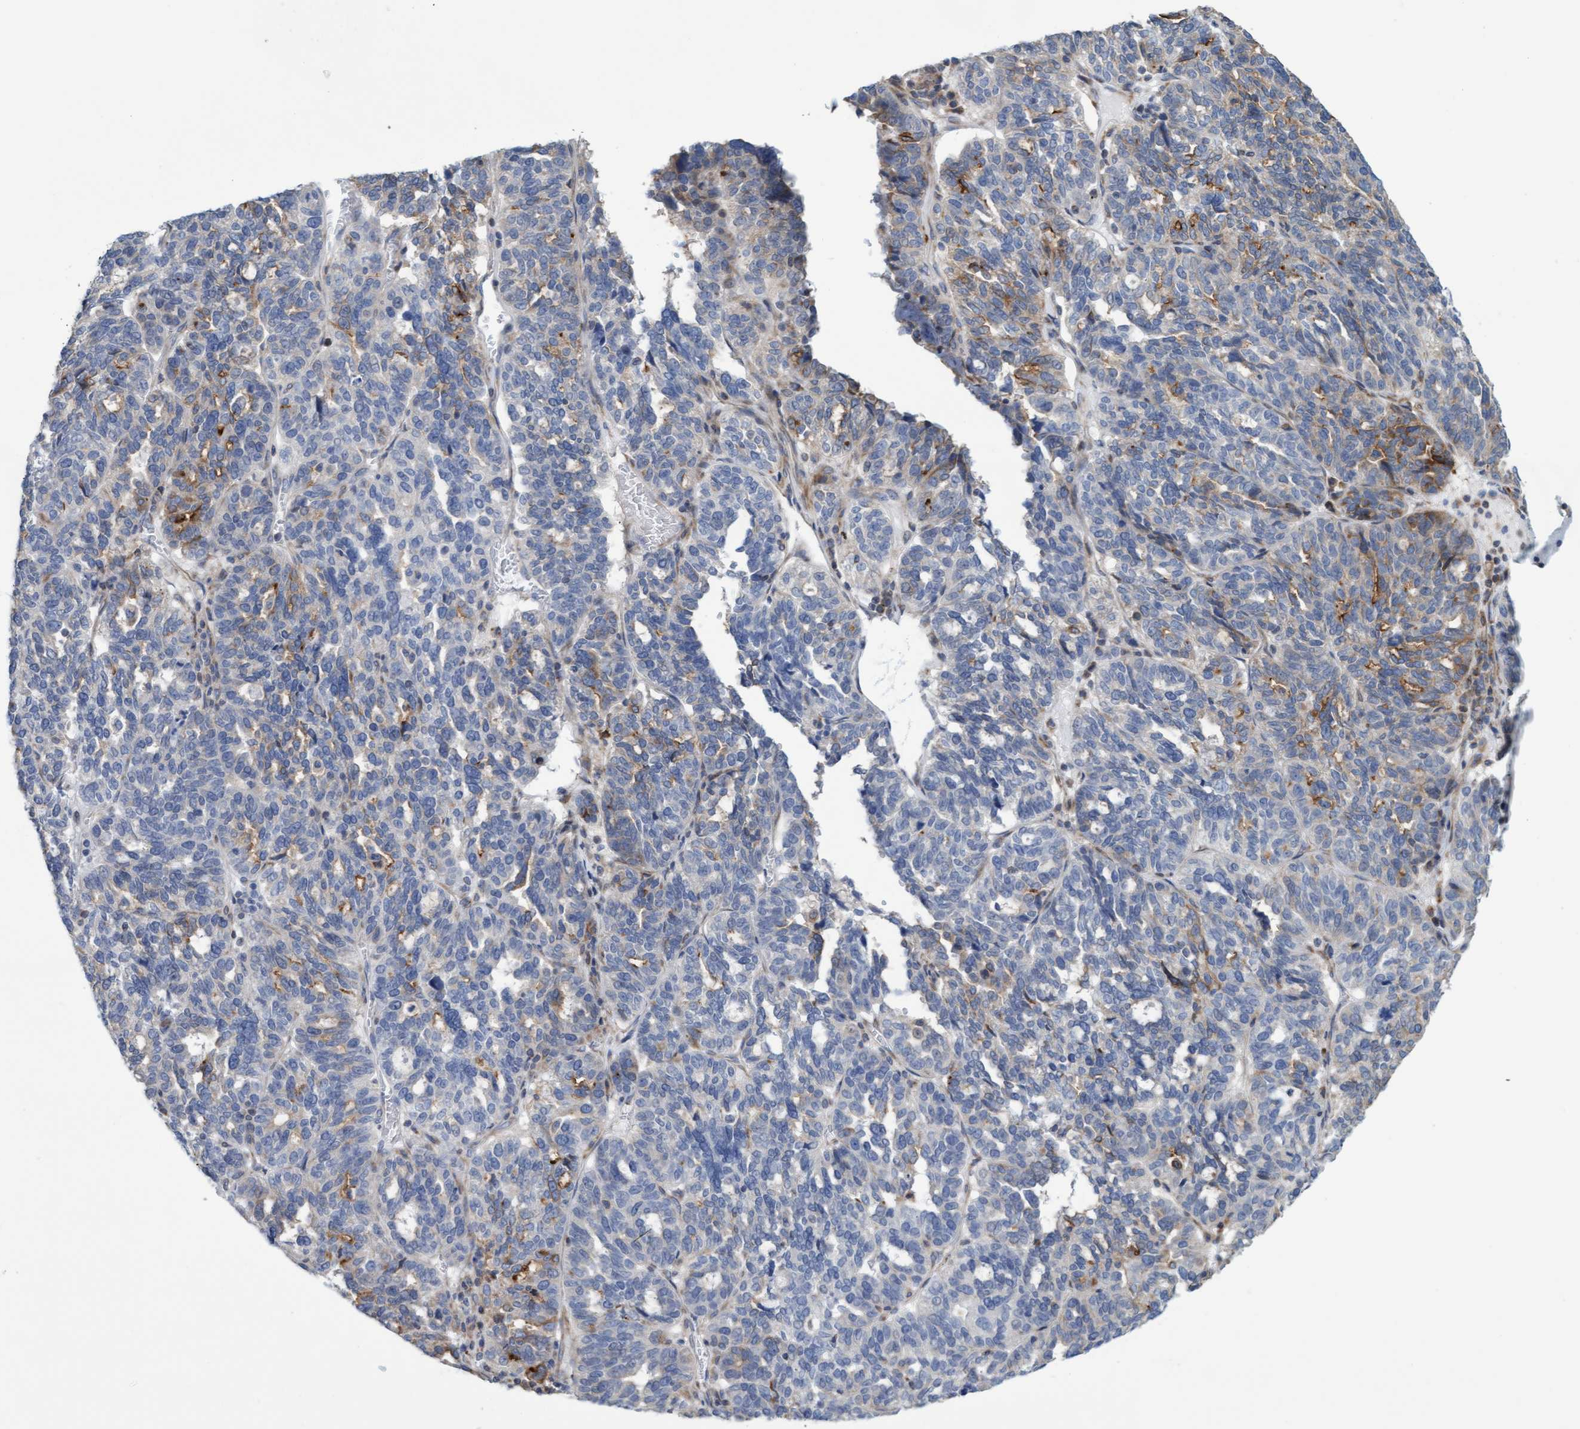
{"staining": {"intensity": "weak", "quantity": "<25%", "location": "cytoplasmic/membranous"}, "tissue": "ovarian cancer", "cell_type": "Tumor cells", "image_type": "cancer", "snomed": [{"axis": "morphology", "description": "Cystadenocarcinoma, serous, NOS"}, {"axis": "topography", "description": "Ovary"}], "caption": "The immunohistochemistry photomicrograph has no significant staining in tumor cells of ovarian serous cystadenocarcinoma tissue.", "gene": "SLC28A3", "patient": {"sex": "female", "age": 59}}